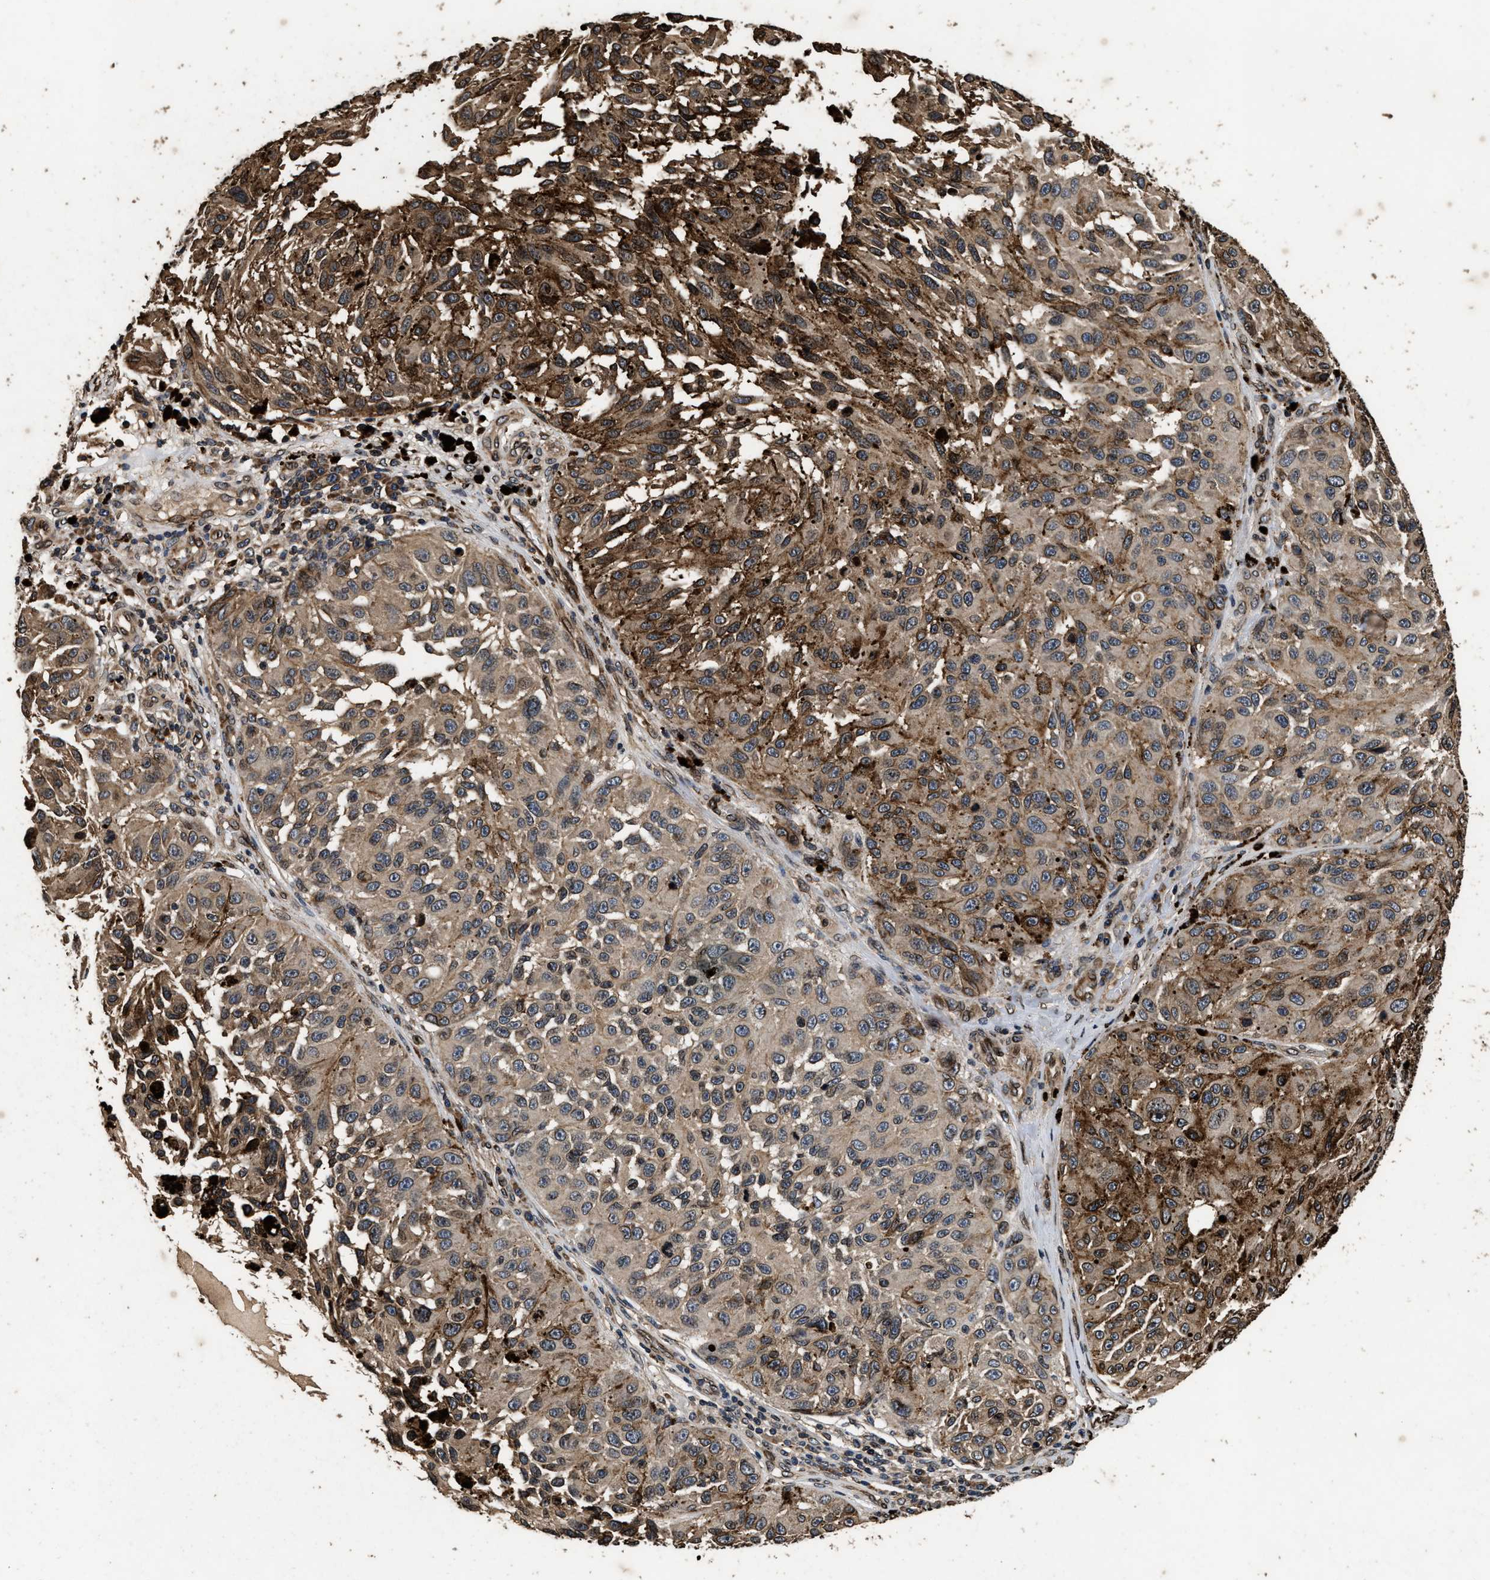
{"staining": {"intensity": "moderate", "quantity": ">75%", "location": "cytoplasmic/membranous"}, "tissue": "melanoma", "cell_type": "Tumor cells", "image_type": "cancer", "snomed": [{"axis": "morphology", "description": "Malignant melanoma, NOS"}, {"axis": "topography", "description": "Skin"}], "caption": "IHC (DAB (3,3'-diaminobenzidine)) staining of melanoma shows moderate cytoplasmic/membranous protein expression in about >75% of tumor cells.", "gene": "ACCS", "patient": {"sex": "female", "age": 73}}